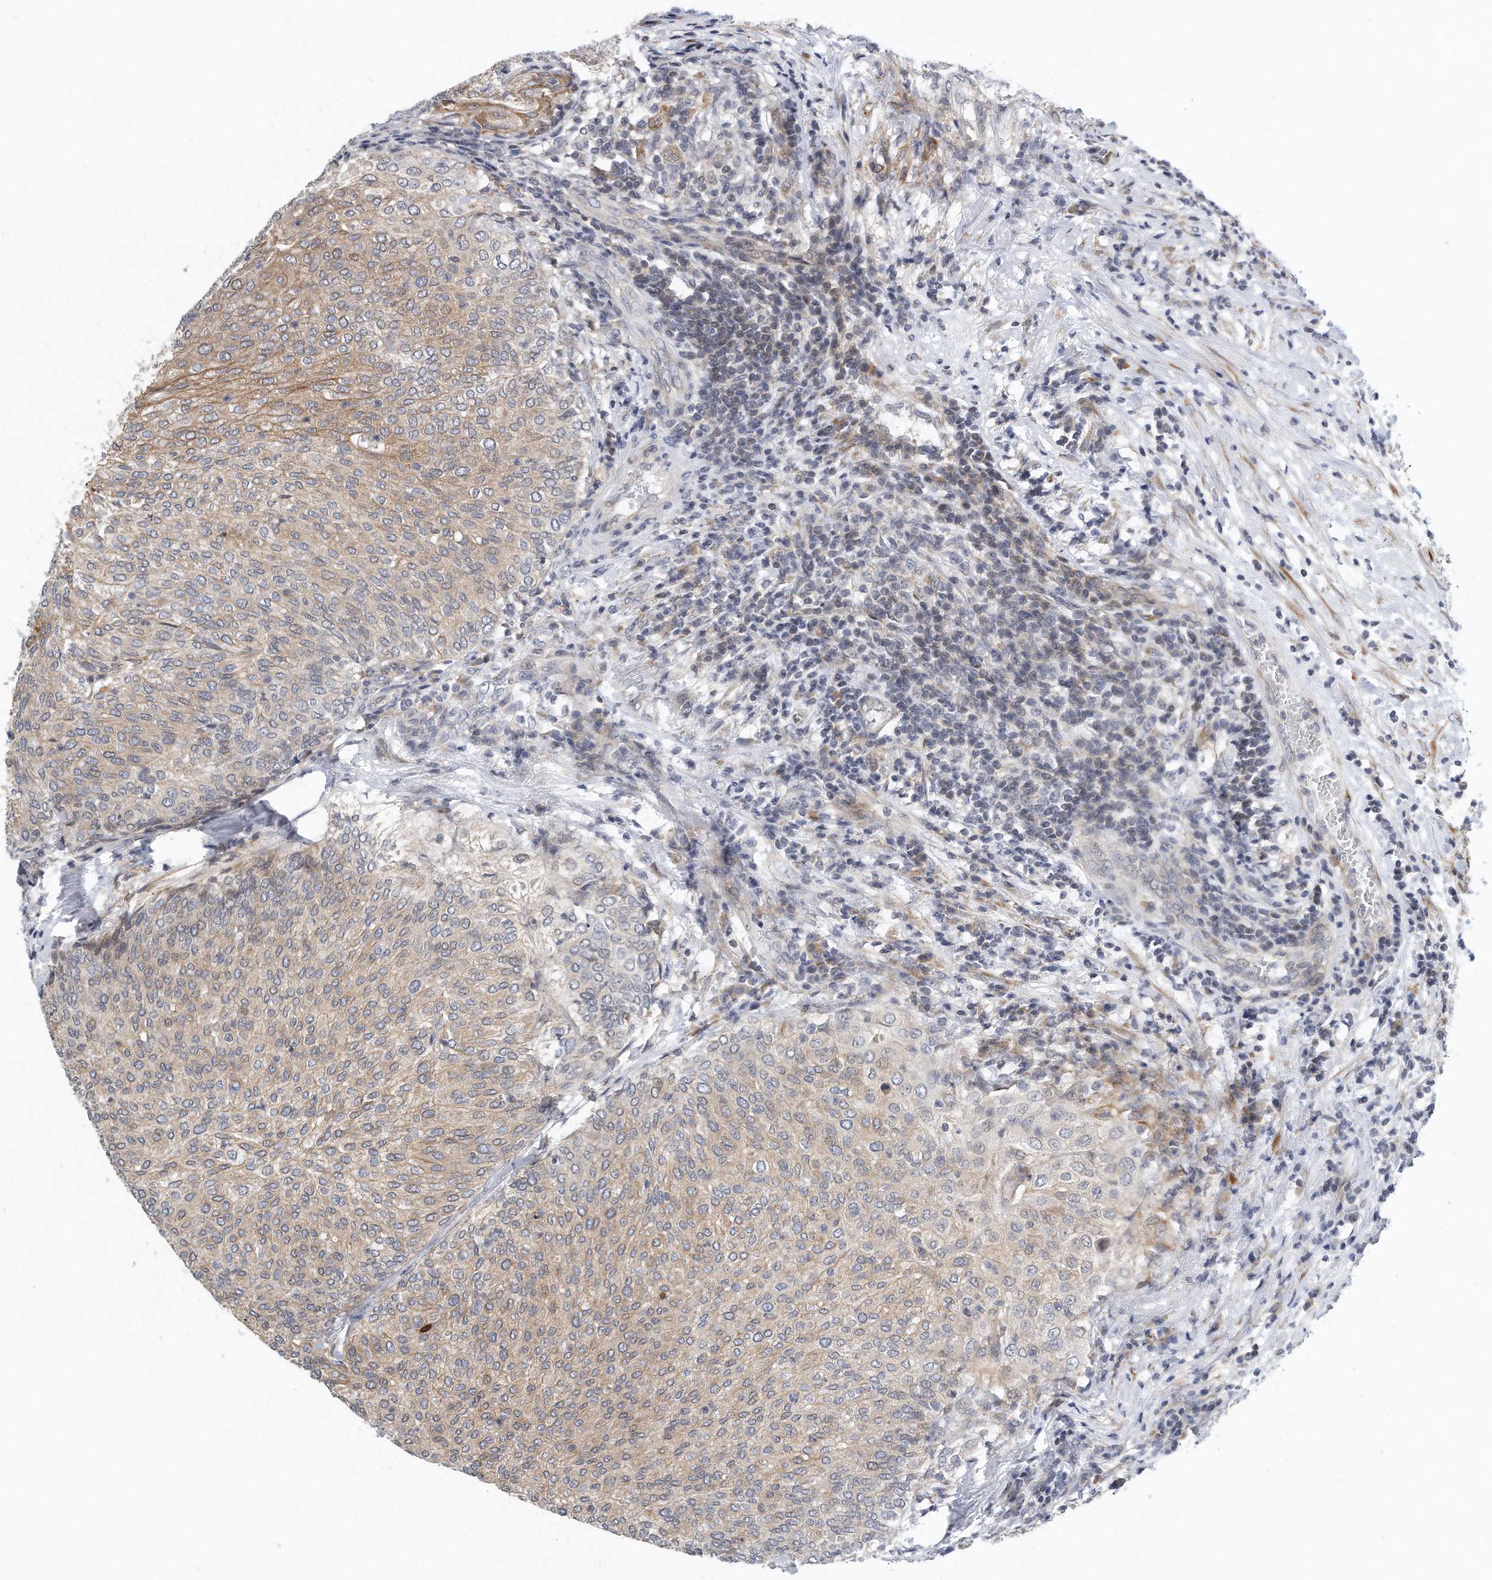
{"staining": {"intensity": "weak", "quantity": ">75%", "location": "cytoplasmic/membranous"}, "tissue": "urothelial cancer", "cell_type": "Tumor cells", "image_type": "cancer", "snomed": [{"axis": "morphology", "description": "Urothelial carcinoma, Low grade"}, {"axis": "topography", "description": "Urinary bladder"}], "caption": "Immunohistochemistry (IHC) of urothelial cancer reveals low levels of weak cytoplasmic/membranous expression in about >75% of tumor cells.", "gene": "VLDLR", "patient": {"sex": "female", "age": 79}}